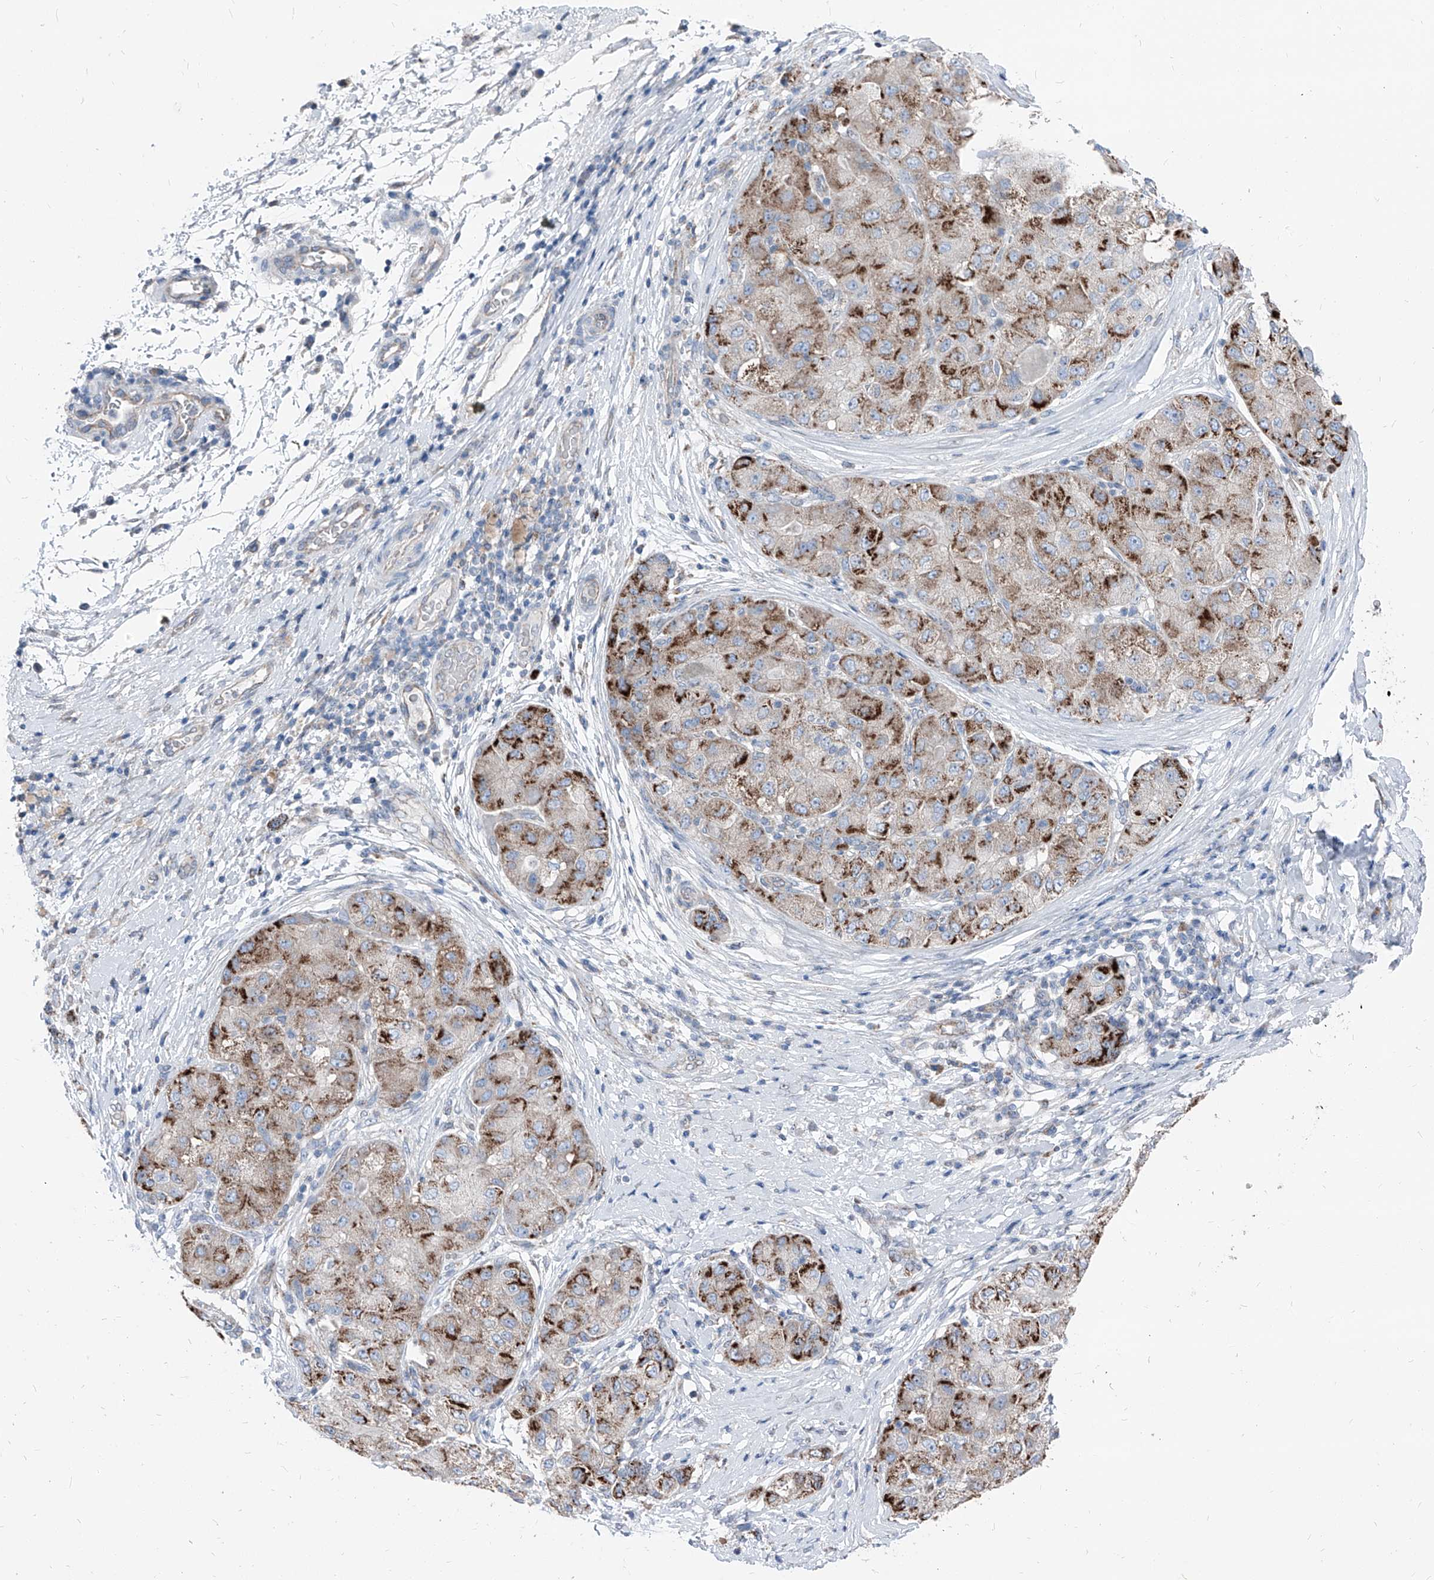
{"staining": {"intensity": "moderate", "quantity": ">75%", "location": "cytoplasmic/membranous"}, "tissue": "liver cancer", "cell_type": "Tumor cells", "image_type": "cancer", "snomed": [{"axis": "morphology", "description": "Carcinoma, Hepatocellular, NOS"}, {"axis": "topography", "description": "Liver"}], "caption": "Immunohistochemistry photomicrograph of human liver cancer (hepatocellular carcinoma) stained for a protein (brown), which displays medium levels of moderate cytoplasmic/membranous staining in approximately >75% of tumor cells.", "gene": "AGPS", "patient": {"sex": "male", "age": 80}}